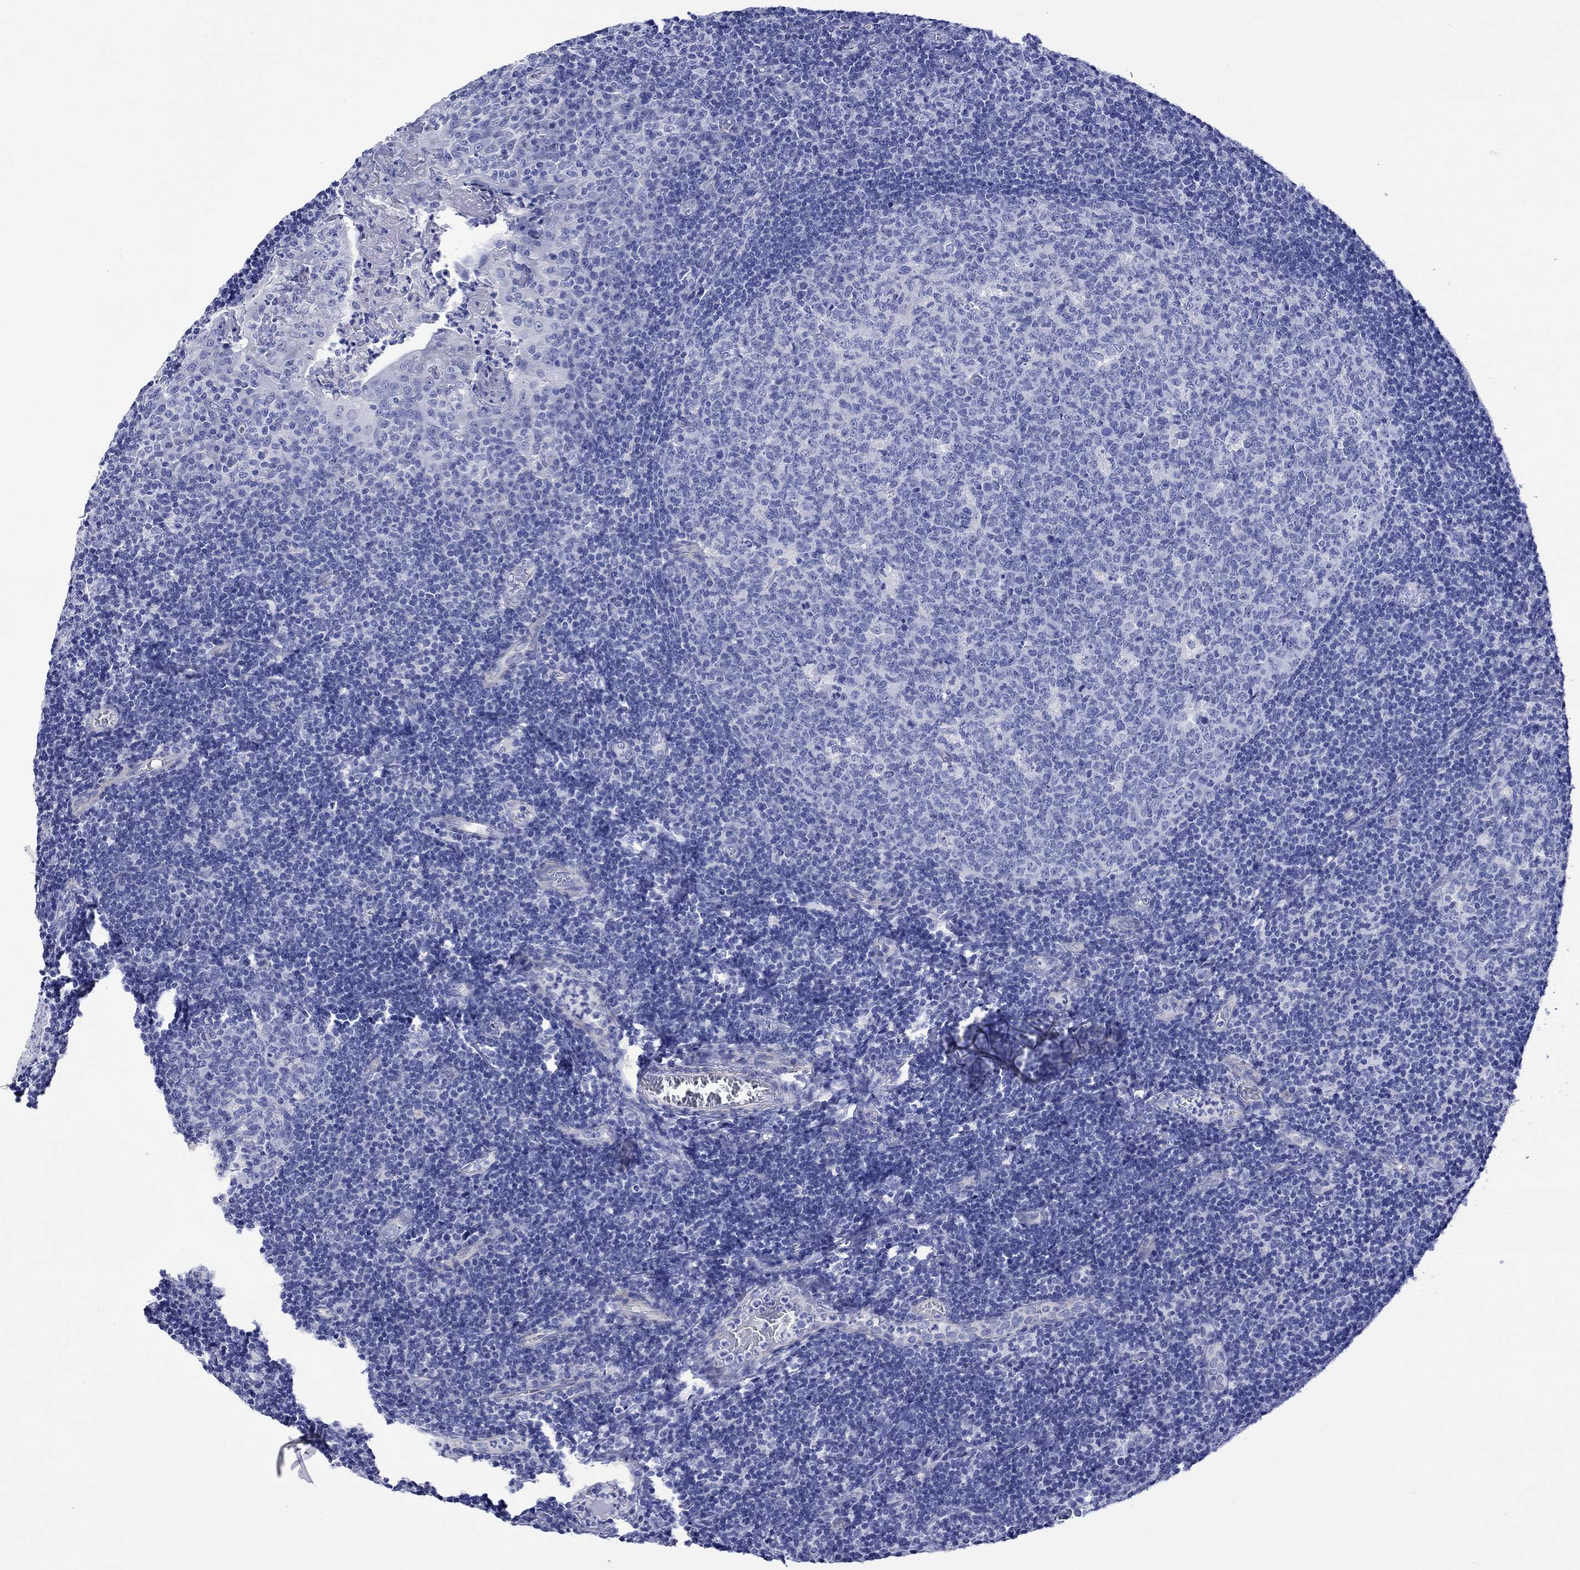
{"staining": {"intensity": "negative", "quantity": "none", "location": "none"}, "tissue": "tonsil", "cell_type": "Germinal center cells", "image_type": "normal", "snomed": [{"axis": "morphology", "description": "Normal tissue, NOS"}, {"axis": "topography", "description": "Tonsil"}], "caption": "High magnification brightfield microscopy of normal tonsil stained with DAB (brown) and counterstained with hematoxylin (blue): germinal center cells show no significant positivity. (DAB (3,3'-diaminobenzidine) immunohistochemistry, high magnification).", "gene": "HARBI1", "patient": {"sex": "female", "age": 13}}